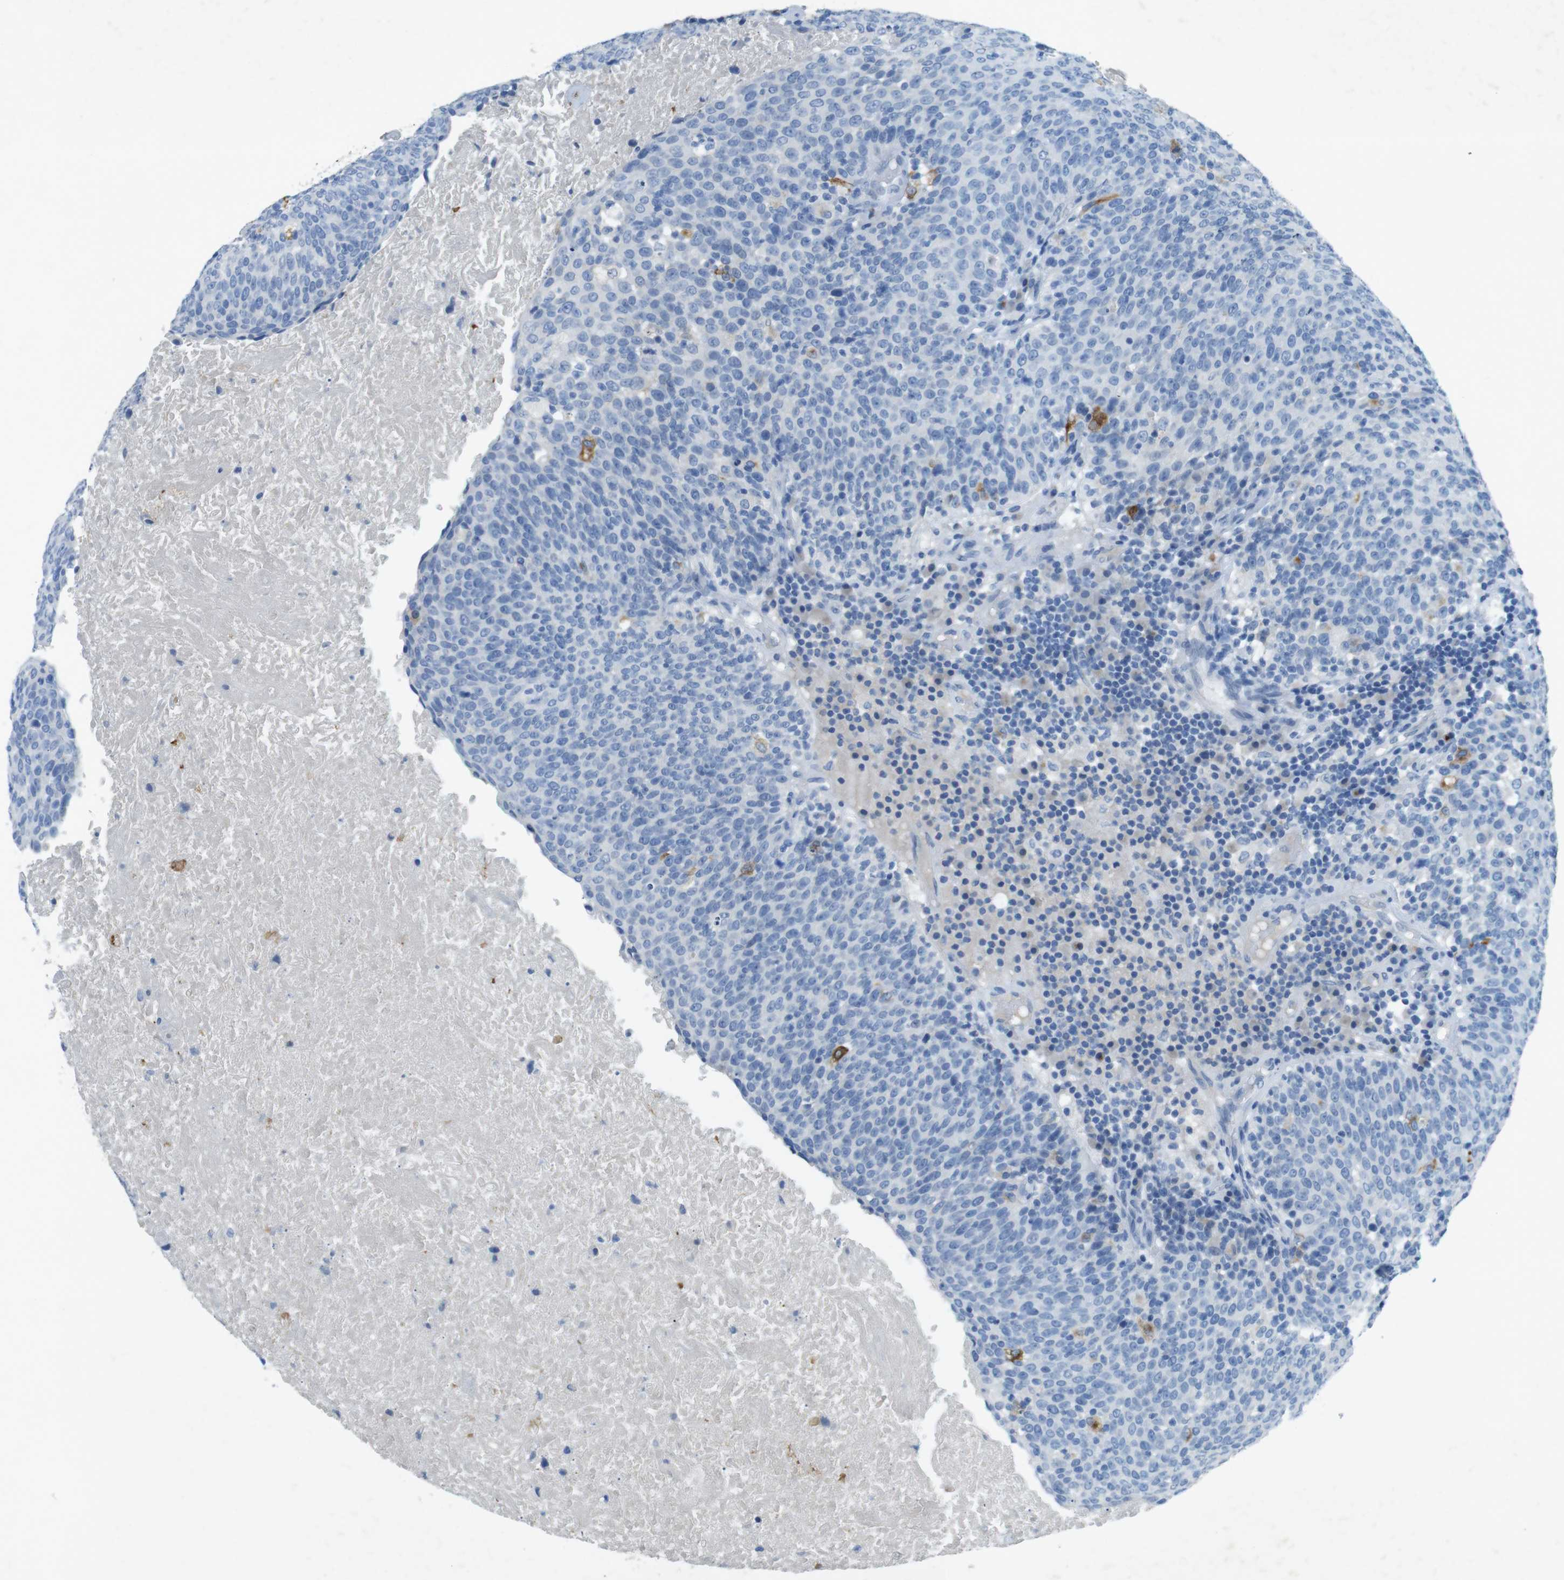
{"staining": {"intensity": "negative", "quantity": "none", "location": "none"}, "tissue": "head and neck cancer", "cell_type": "Tumor cells", "image_type": "cancer", "snomed": [{"axis": "morphology", "description": "Squamous cell carcinoma, NOS"}, {"axis": "morphology", "description": "Squamous cell carcinoma, metastatic, NOS"}, {"axis": "topography", "description": "Lymph node"}, {"axis": "topography", "description": "Head-Neck"}], "caption": "IHC photomicrograph of neoplastic tissue: human head and neck cancer (metastatic squamous cell carcinoma) stained with DAB reveals no significant protein expression in tumor cells. The staining was performed using DAB to visualize the protein expression in brown, while the nuclei were stained in blue with hematoxylin (Magnification: 20x).", "gene": "CD320", "patient": {"sex": "male", "age": 62}}